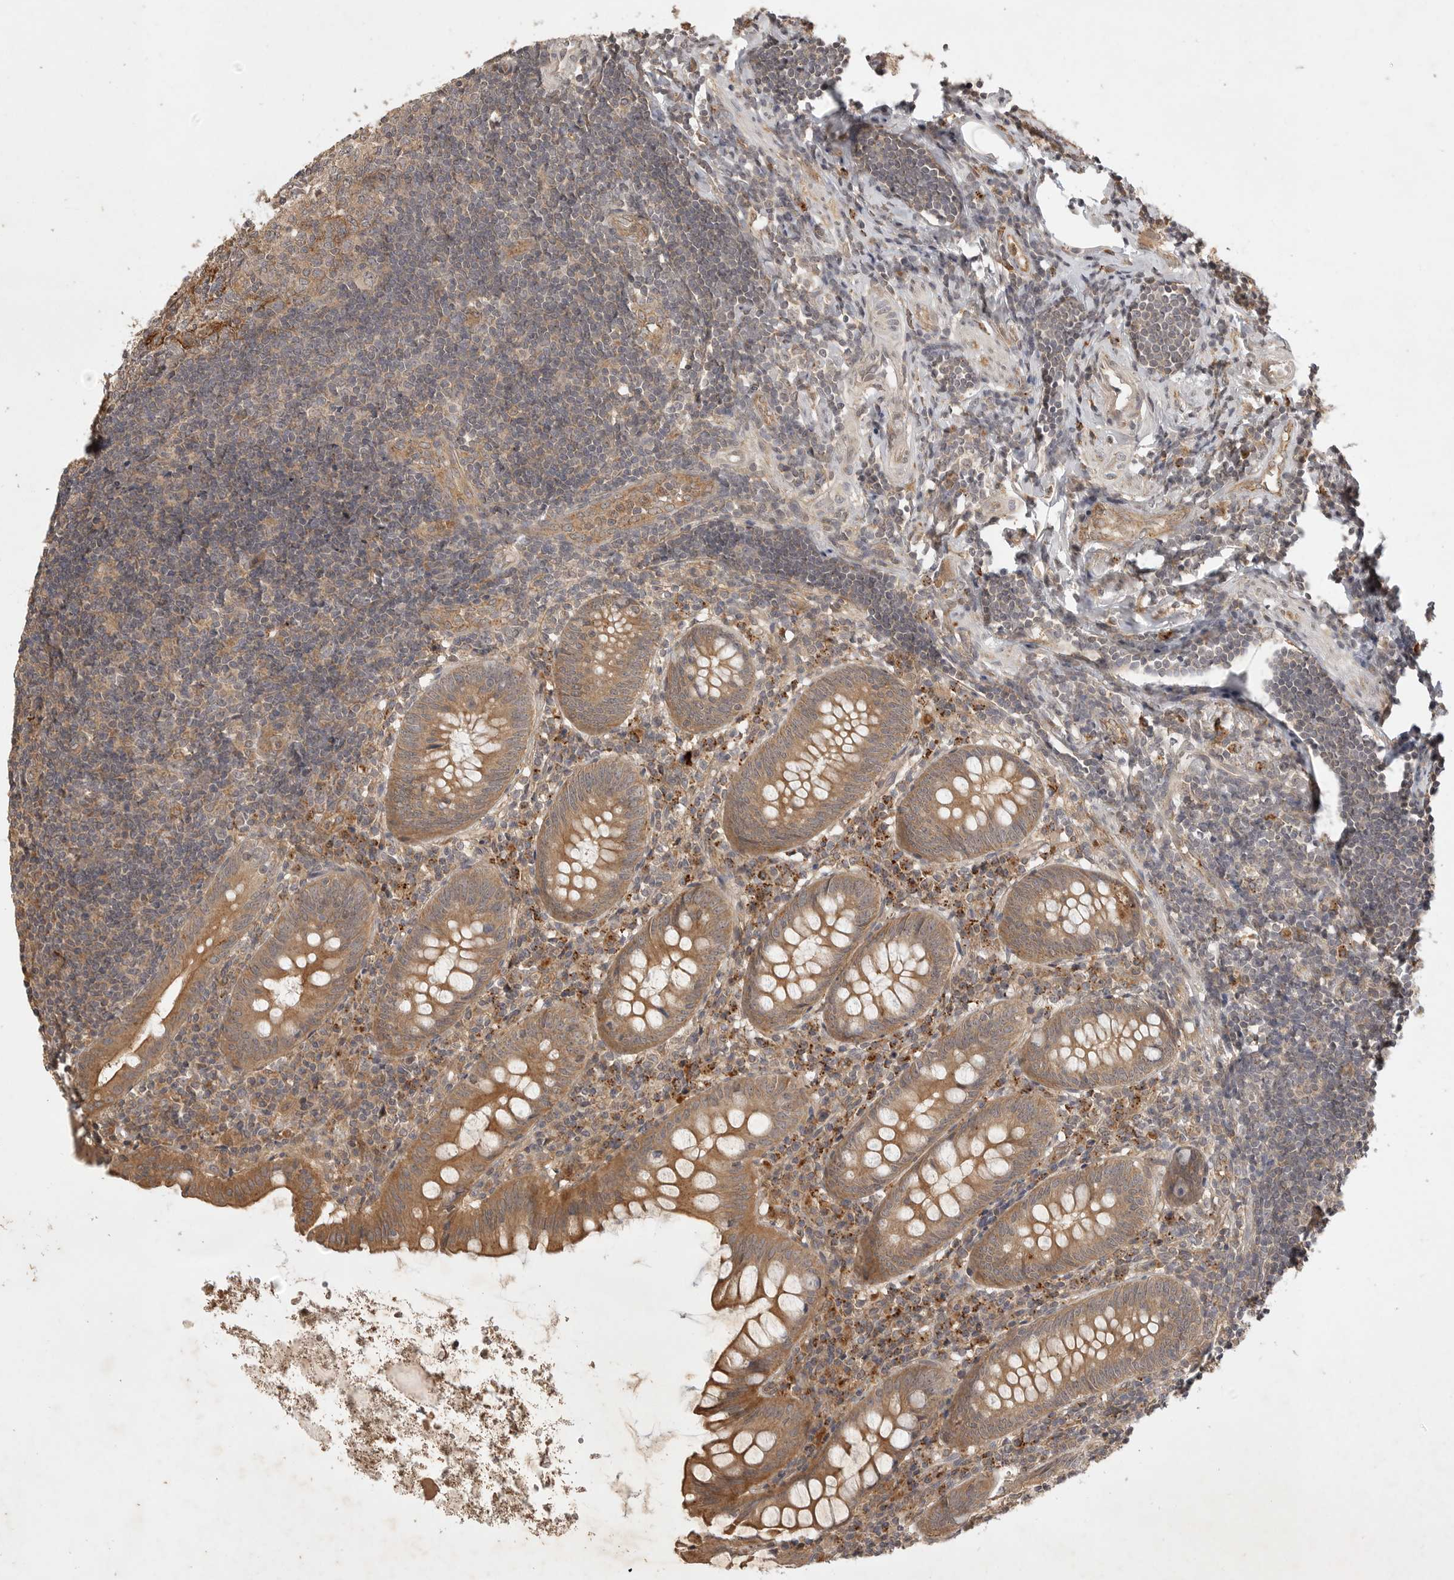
{"staining": {"intensity": "moderate", "quantity": ">75%", "location": "cytoplasmic/membranous"}, "tissue": "appendix", "cell_type": "Glandular cells", "image_type": "normal", "snomed": [{"axis": "morphology", "description": "Normal tissue, NOS"}, {"axis": "topography", "description": "Appendix"}], "caption": "Glandular cells show medium levels of moderate cytoplasmic/membranous staining in approximately >75% of cells in unremarkable appendix.", "gene": "ZNF232", "patient": {"sex": "female", "age": 54}}